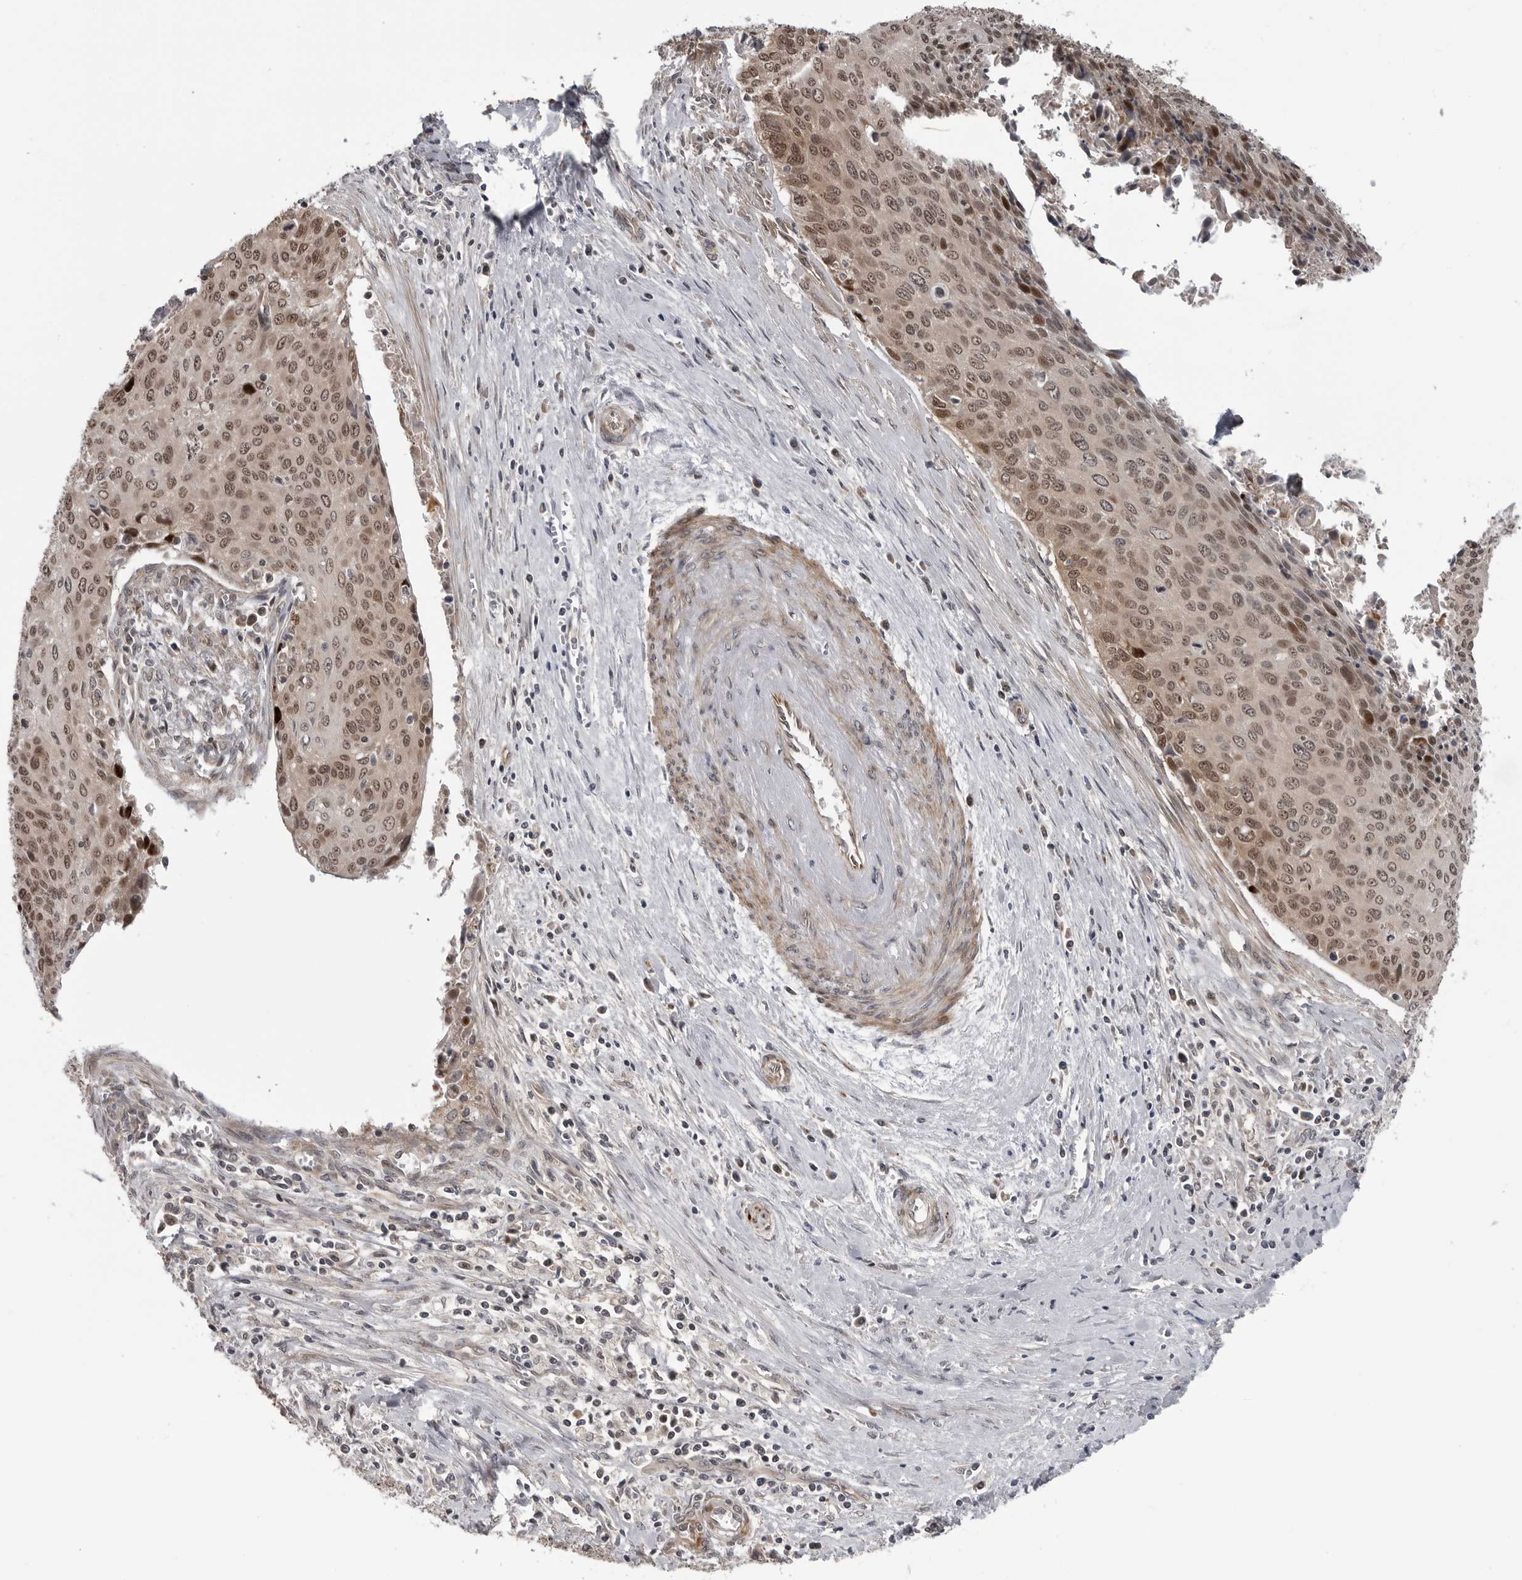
{"staining": {"intensity": "moderate", "quantity": ">75%", "location": "nuclear"}, "tissue": "cervical cancer", "cell_type": "Tumor cells", "image_type": "cancer", "snomed": [{"axis": "morphology", "description": "Squamous cell carcinoma, NOS"}, {"axis": "topography", "description": "Cervix"}], "caption": "DAB immunohistochemical staining of cervical cancer (squamous cell carcinoma) displays moderate nuclear protein expression in approximately >75% of tumor cells.", "gene": "FAAP100", "patient": {"sex": "female", "age": 55}}